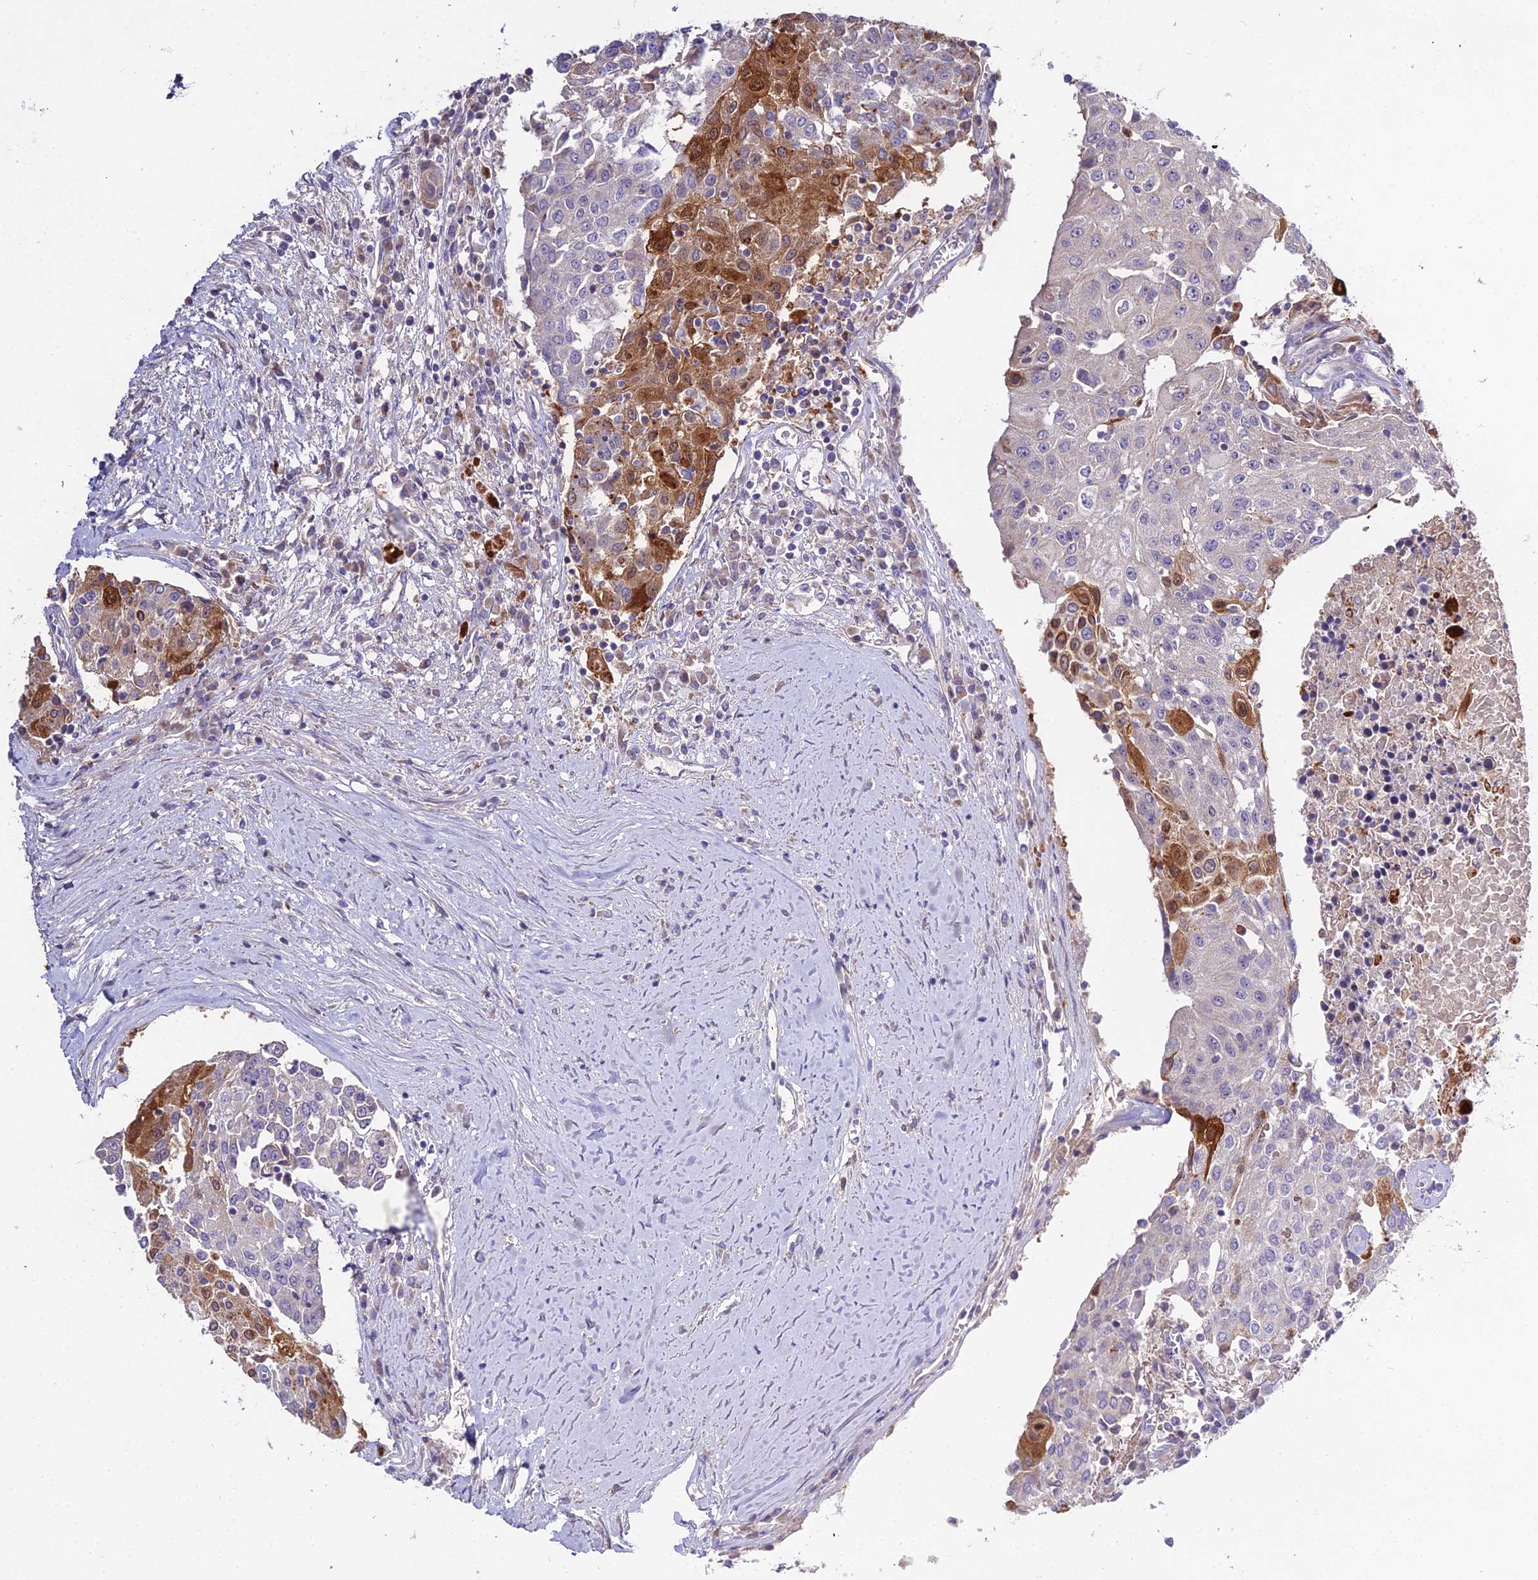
{"staining": {"intensity": "moderate", "quantity": "<25%", "location": "cytoplasmic/membranous"}, "tissue": "urothelial cancer", "cell_type": "Tumor cells", "image_type": "cancer", "snomed": [{"axis": "morphology", "description": "Urothelial carcinoma, High grade"}, {"axis": "topography", "description": "Urinary bladder"}], "caption": "A low amount of moderate cytoplasmic/membranous expression is identified in about <25% of tumor cells in urothelial carcinoma (high-grade) tissue.", "gene": "EID2", "patient": {"sex": "female", "age": 85}}